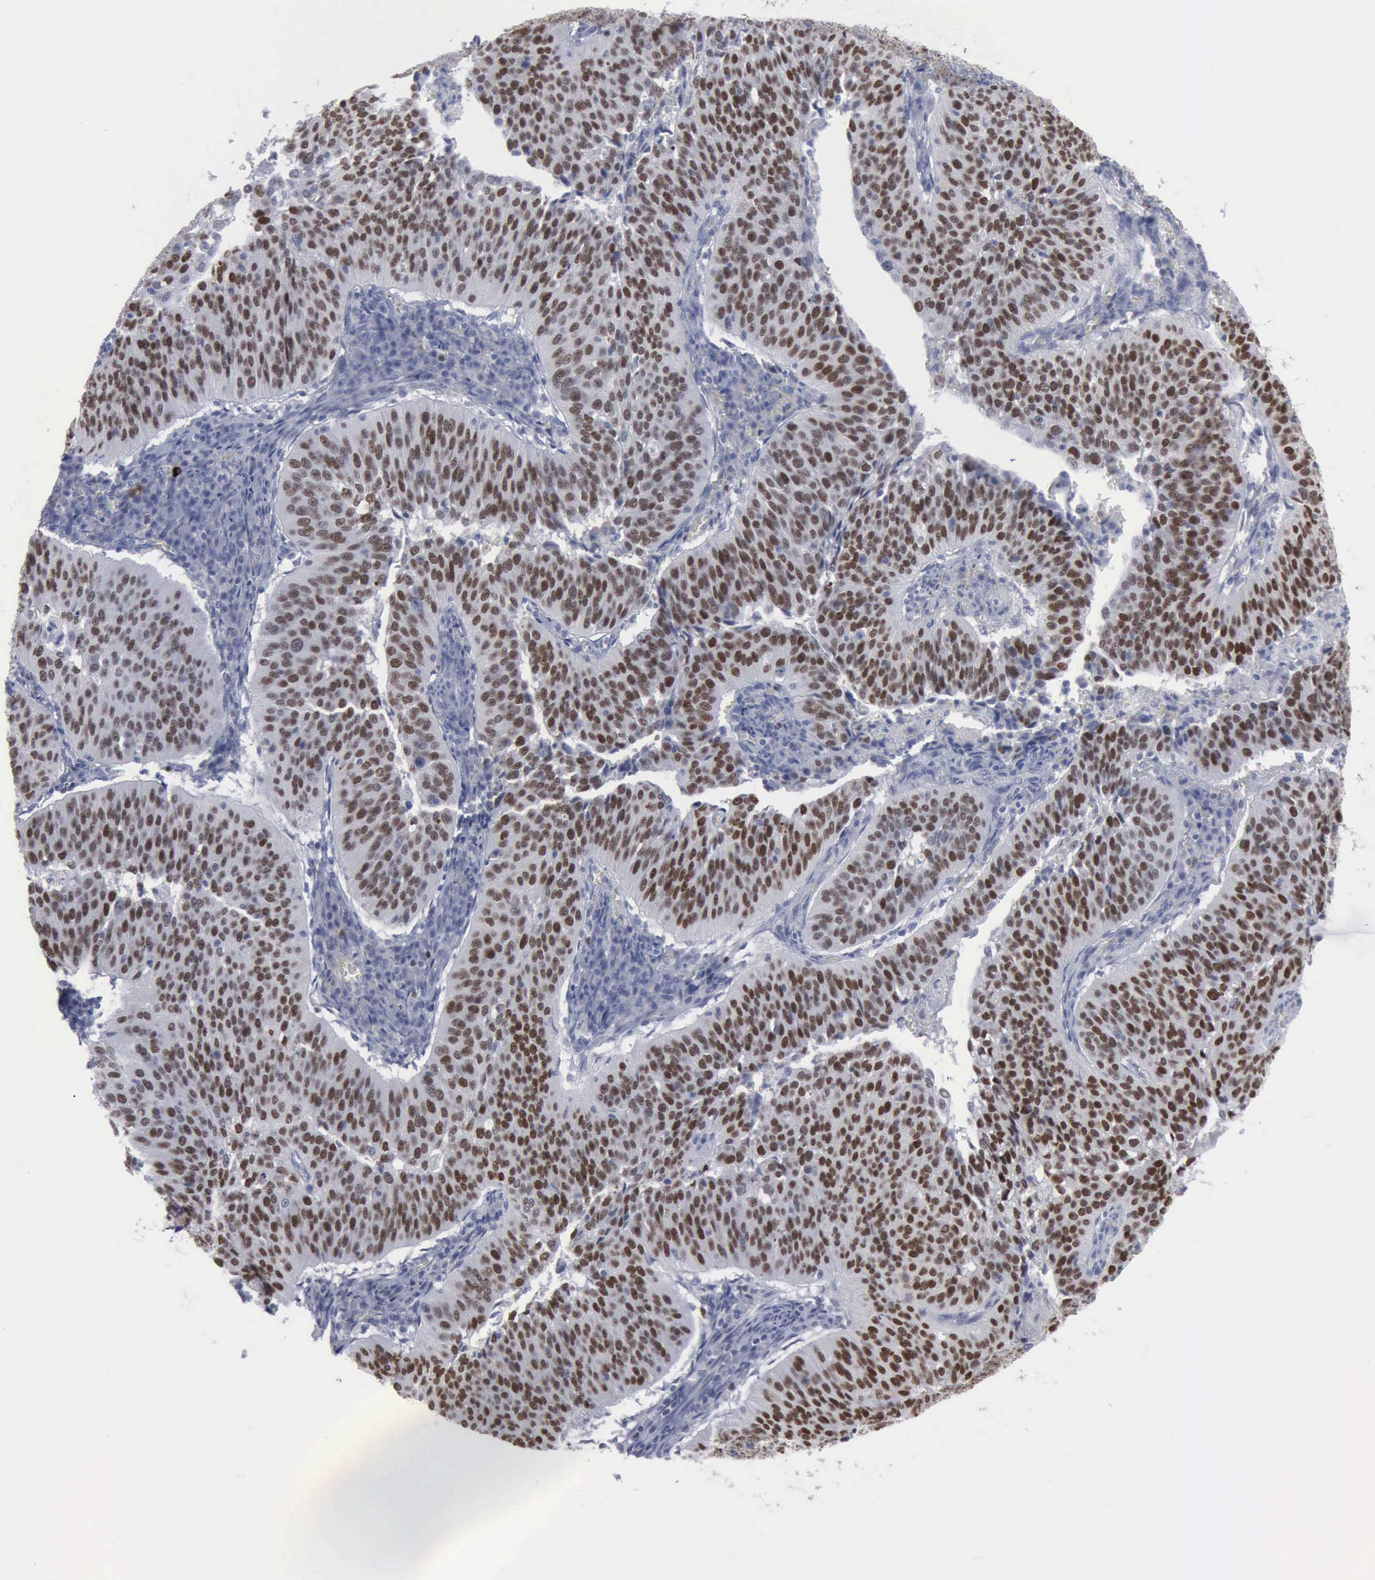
{"staining": {"intensity": "strong", "quantity": "25%-75%", "location": "nuclear"}, "tissue": "cervical cancer", "cell_type": "Tumor cells", "image_type": "cancer", "snomed": [{"axis": "morphology", "description": "Squamous cell carcinoma, NOS"}, {"axis": "topography", "description": "Cervix"}], "caption": "High-power microscopy captured an immunohistochemistry image of cervical cancer (squamous cell carcinoma), revealing strong nuclear expression in approximately 25%-75% of tumor cells.", "gene": "MCM5", "patient": {"sex": "female", "age": 39}}